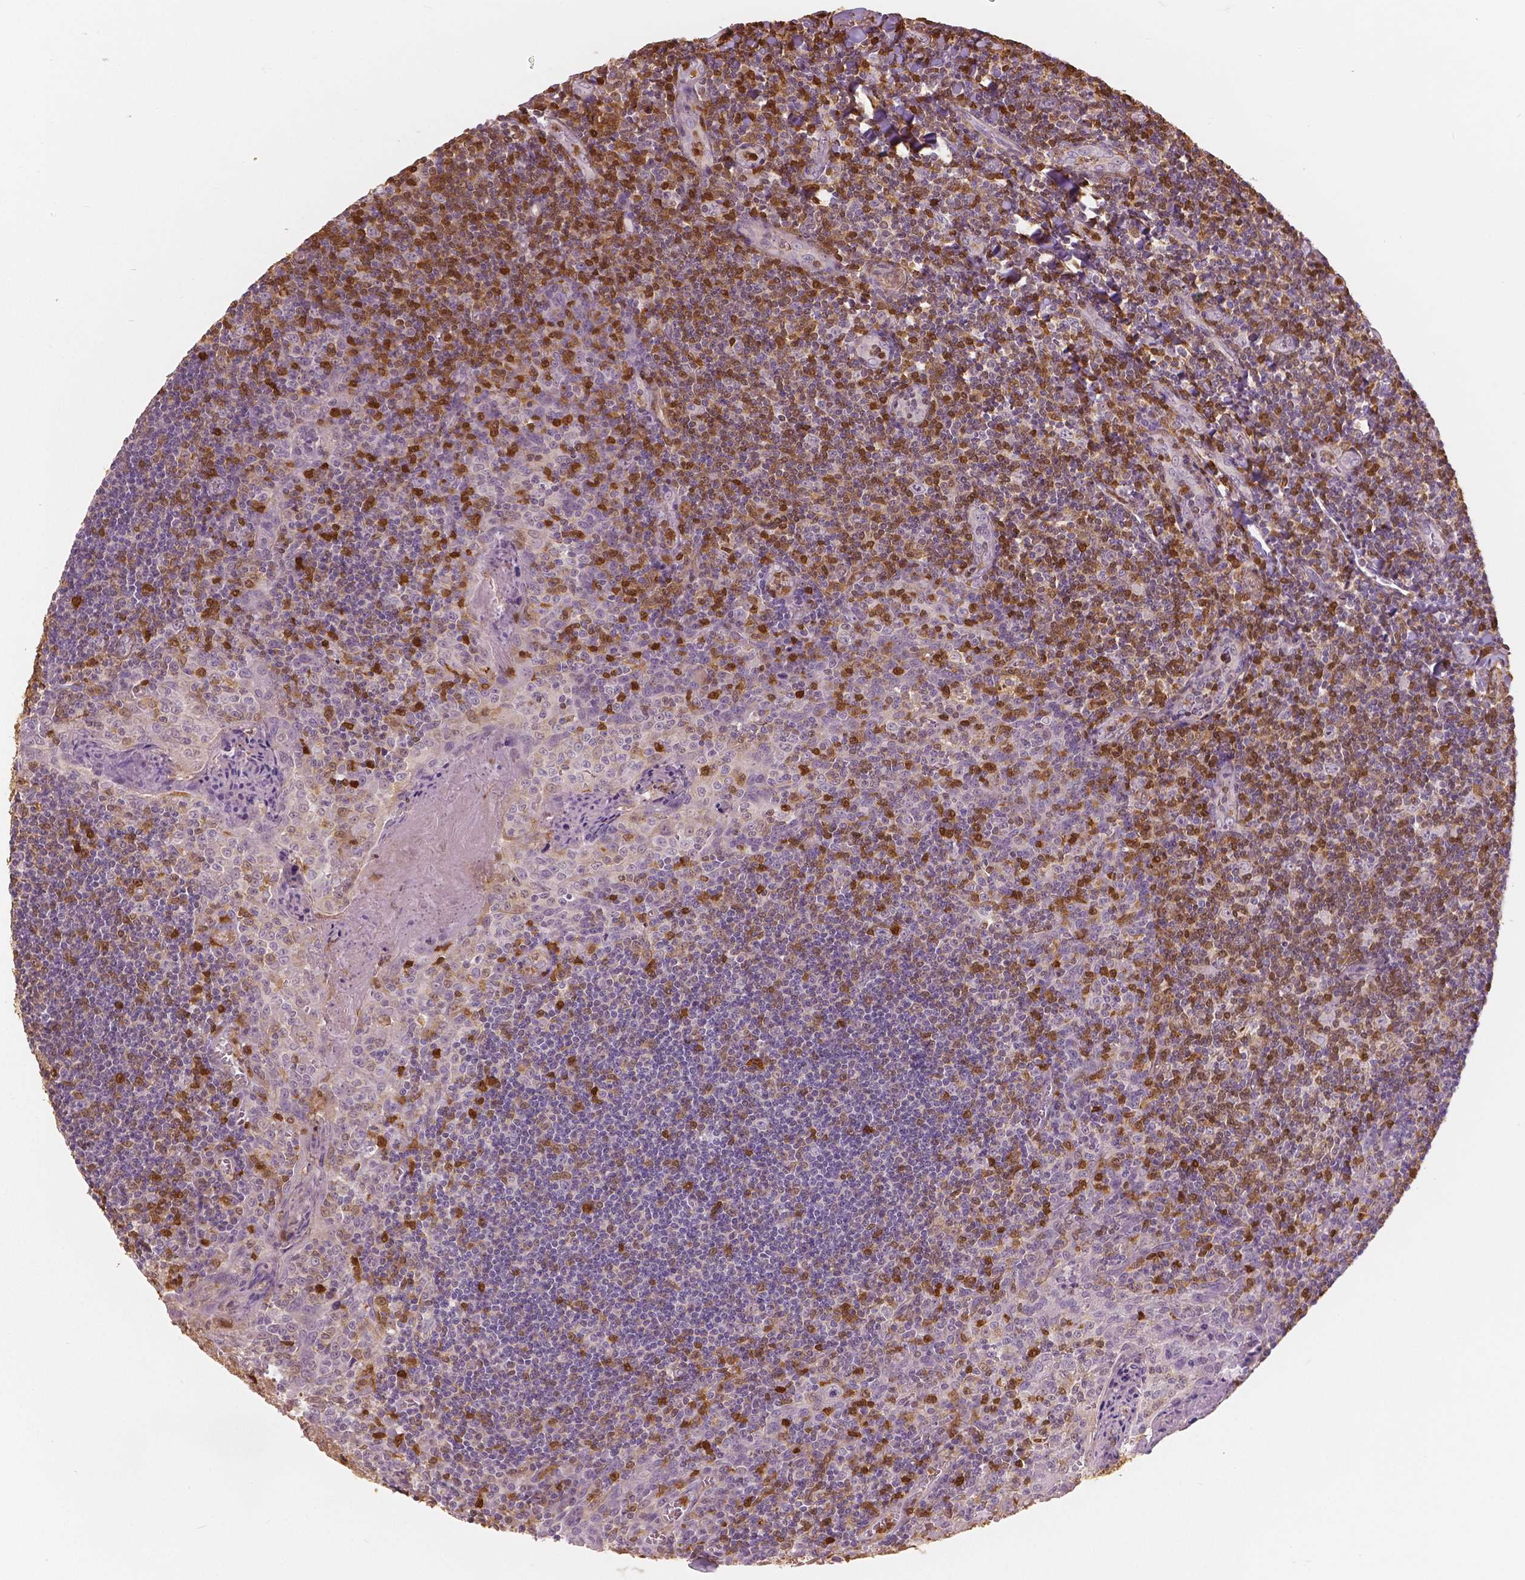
{"staining": {"intensity": "moderate", "quantity": "<25%", "location": "cytoplasmic/membranous"}, "tissue": "tonsil", "cell_type": "Germinal center cells", "image_type": "normal", "snomed": [{"axis": "morphology", "description": "Normal tissue, NOS"}, {"axis": "morphology", "description": "Inflammation, NOS"}, {"axis": "topography", "description": "Tonsil"}], "caption": "Immunohistochemistry (IHC) photomicrograph of normal human tonsil stained for a protein (brown), which demonstrates low levels of moderate cytoplasmic/membranous staining in approximately <25% of germinal center cells.", "gene": "S100A4", "patient": {"sex": "female", "age": 31}}